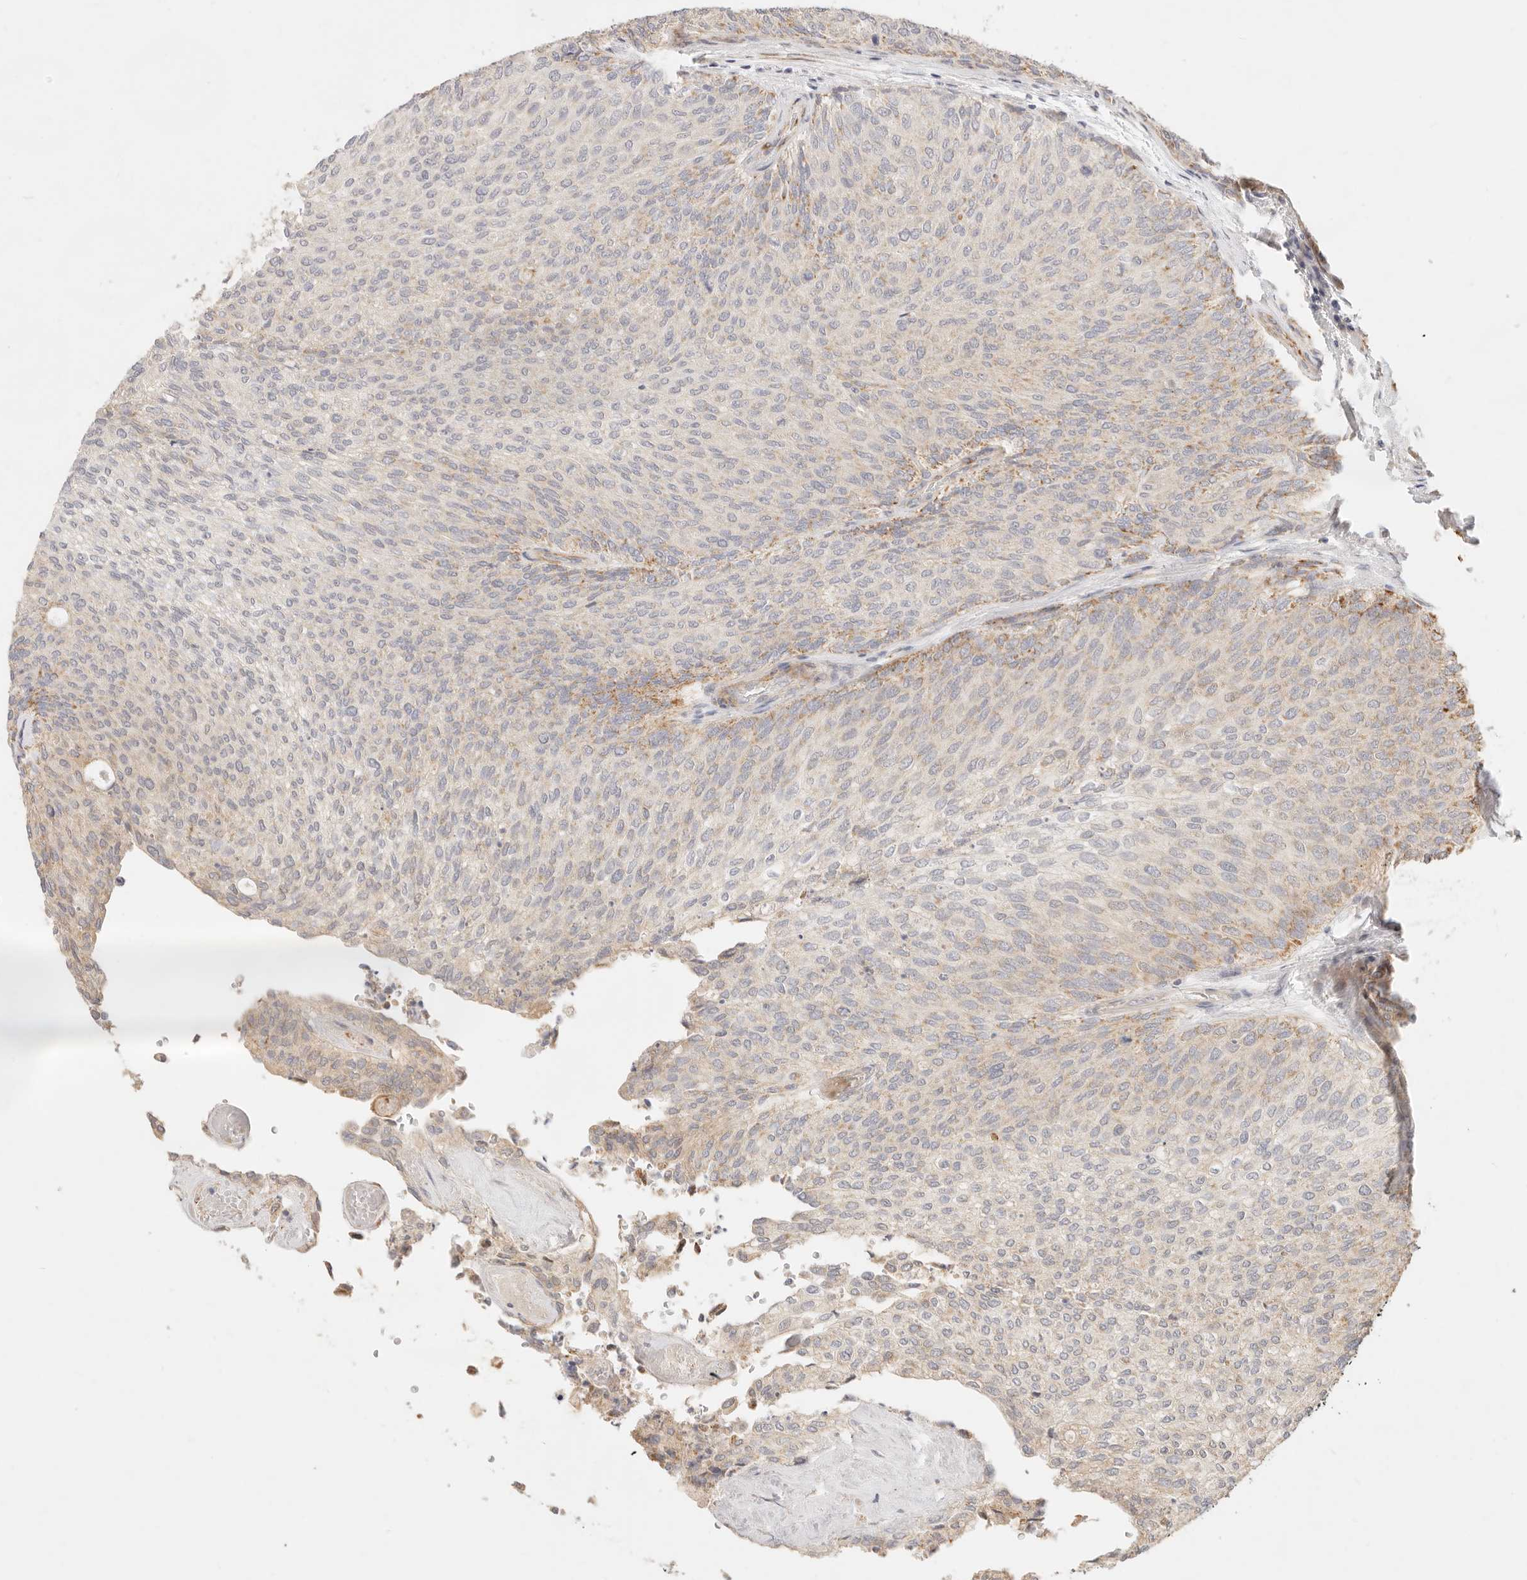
{"staining": {"intensity": "moderate", "quantity": "<25%", "location": "cytoplasmic/membranous"}, "tissue": "urothelial cancer", "cell_type": "Tumor cells", "image_type": "cancer", "snomed": [{"axis": "morphology", "description": "Urothelial carcinoma, Low grade"}, {"axis": "topography", "description": "Urinary bladder"}], "caption": "A brown stain shows moderate cytoplasmic/membranous expression of a protein in low-grade urothelial carcinoma tumor cells. (DAB = brown stain, brightfield microscopy at high magnification).", "gene": "RUBCNL", "patient": {"sex": "female", "age": 79}}